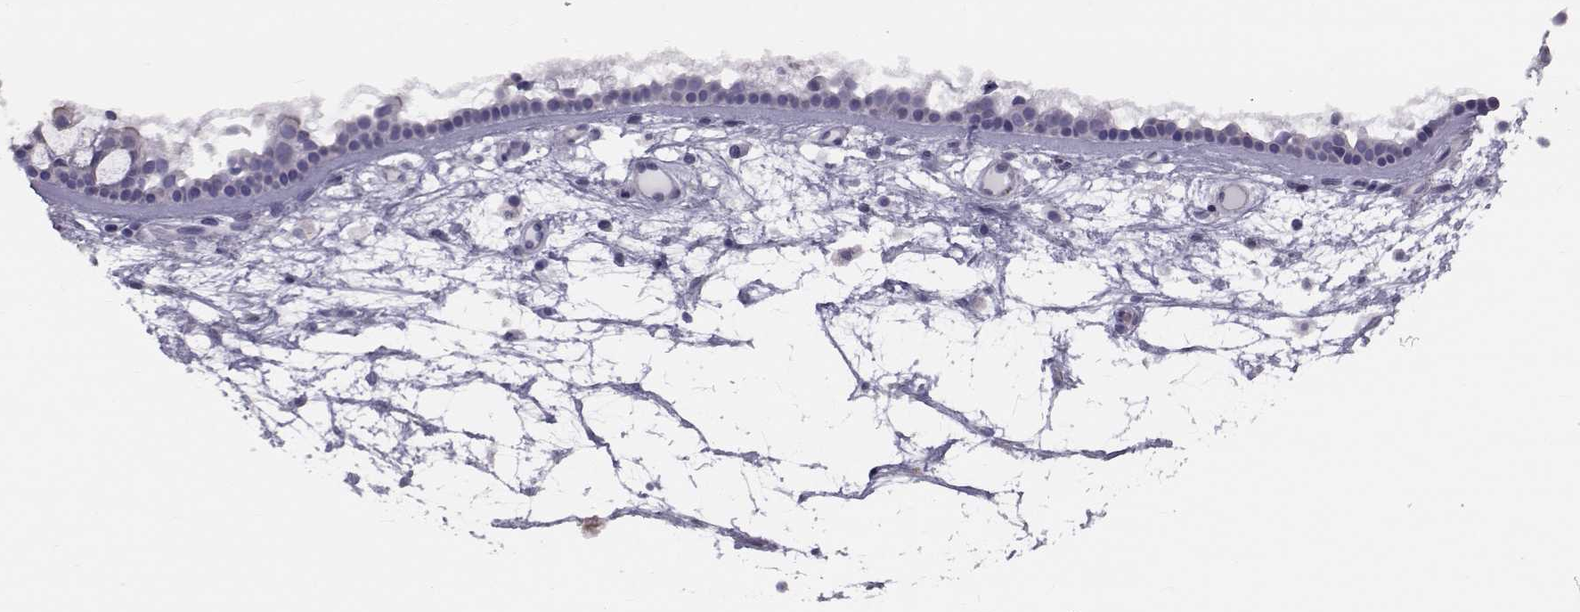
{"staining": {"intensity": "negative", "quantity": "none", "location": "none"}, "tissue": "nasopharynx", "cell_type": "Respiratory epithelial cells", "image_type": "normal", "snomed": [{"axis": "morphology", "description": "Normal tissue, NOS"}, {"axis": "topography", "description": "Nasopharynx"}], "caption": "High magnification brightfield microscopy of unremarkable nasopharynx stained with DAB (brown) and counterstained with hematoxylin (blue): respiratory epithelial cells show no significant expression. (Stains: DAB (3,3'-diaminobenzidine) immunohistochemistry with hematoxylin counter stain, Microscopy: brightfield microscopy at high magnification).", "gene": "GARIN3", "patient": {"sex": "female", "age": 68}}